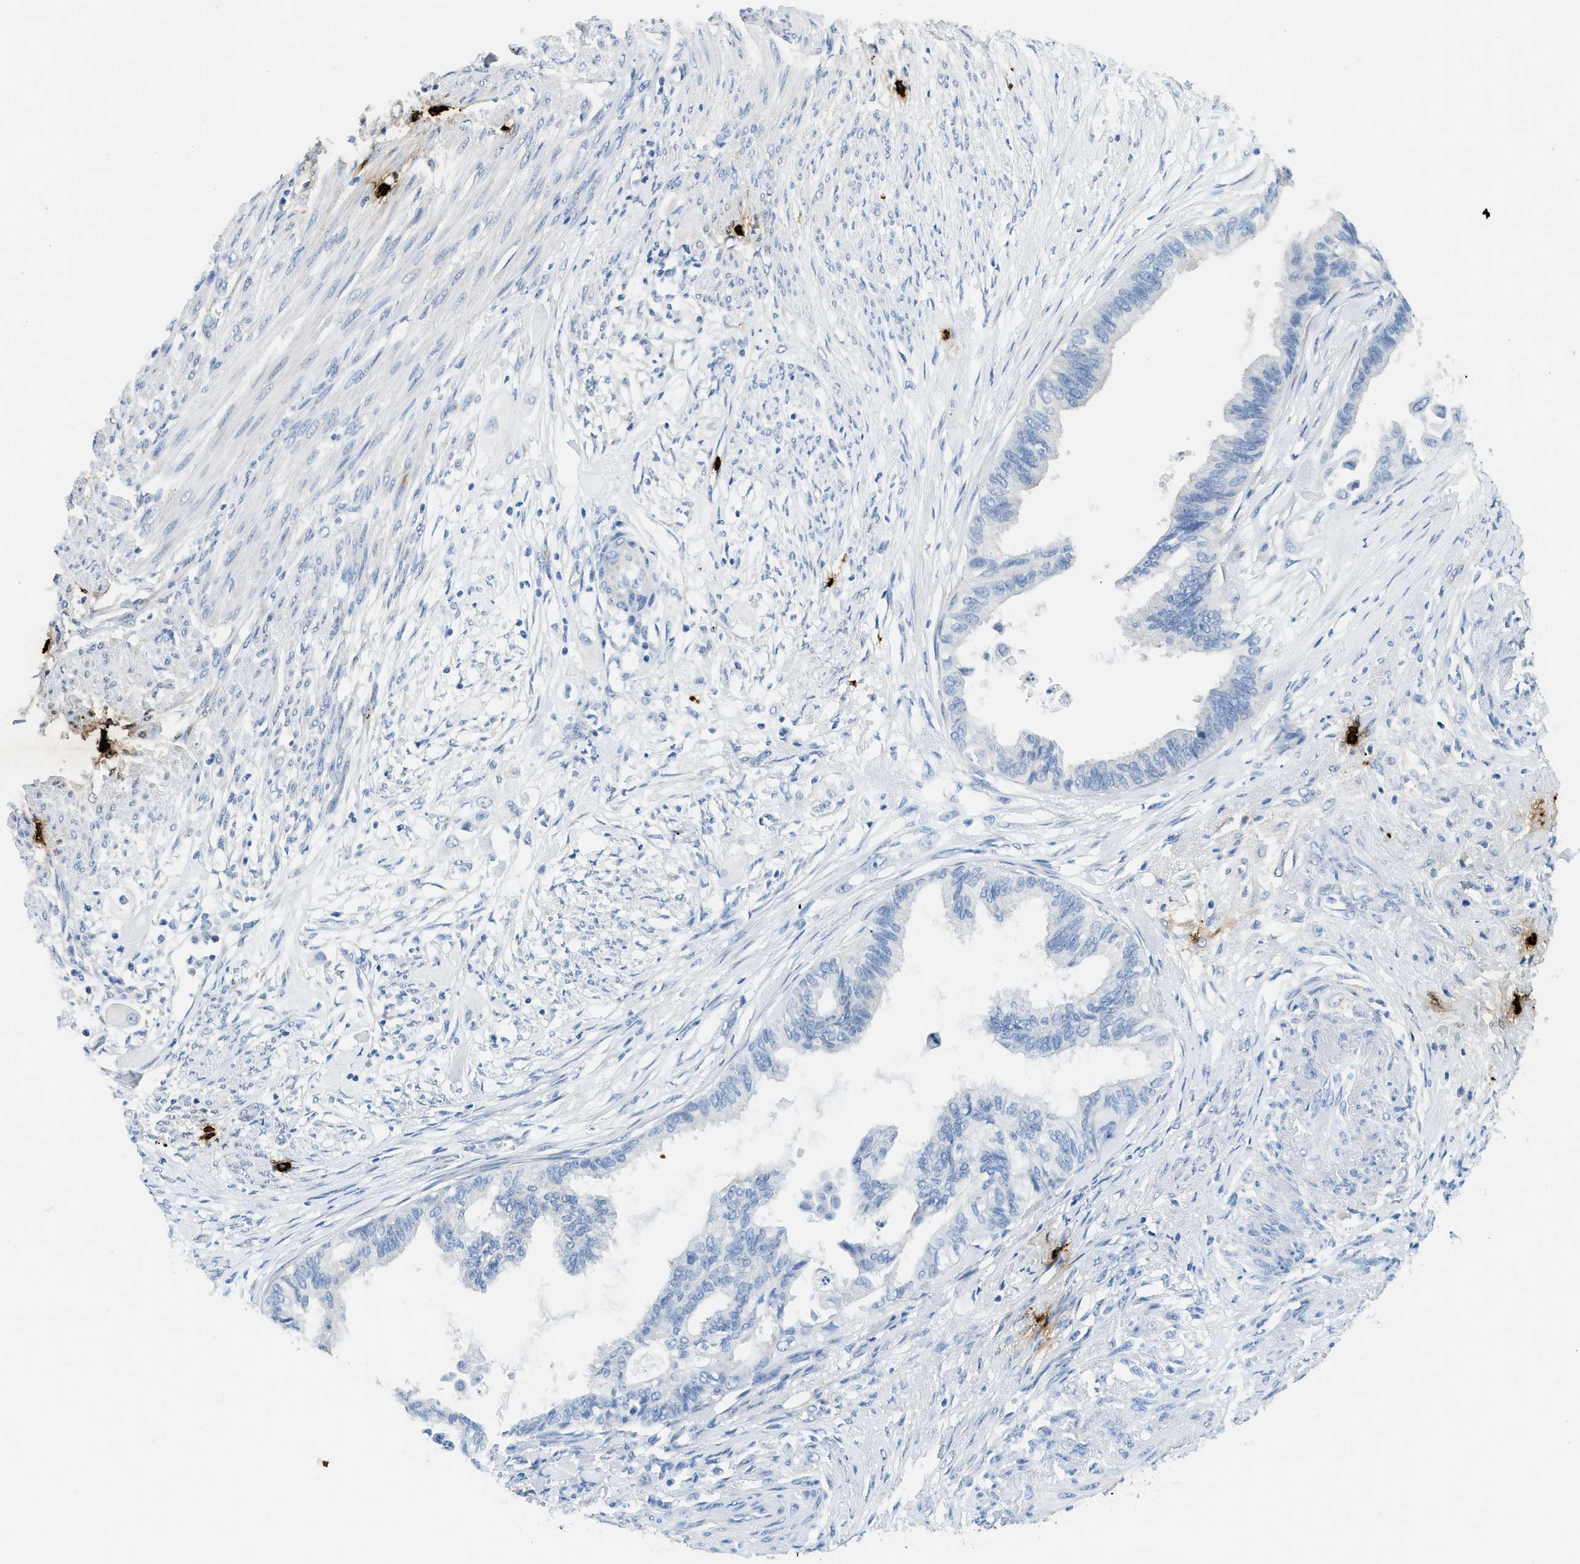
{"staining": {"intensity": "negative", "quantity": "none", "location": "none"}, "tissue": "cervical cancer", "cell_type": "Tumor cells", "image_type": "cancer", "snomed": [{"axis": "morphology", "description": "Normal tissue, NOS"}, {"axis": "morphology", "description": "Adenocarcinoma, NOS"}, {"axis": "topography", "description": "Cervix"}, {"axis": "topography", "description": "Endometrium"}], "caption": "This is a photomicrograph of immunohistochemistry (IHC) staining of cervical cancer, which shows no expression in tumor cells.", "gene": "TPSAB1", "patient": {"sex": "female", "age": 86}}